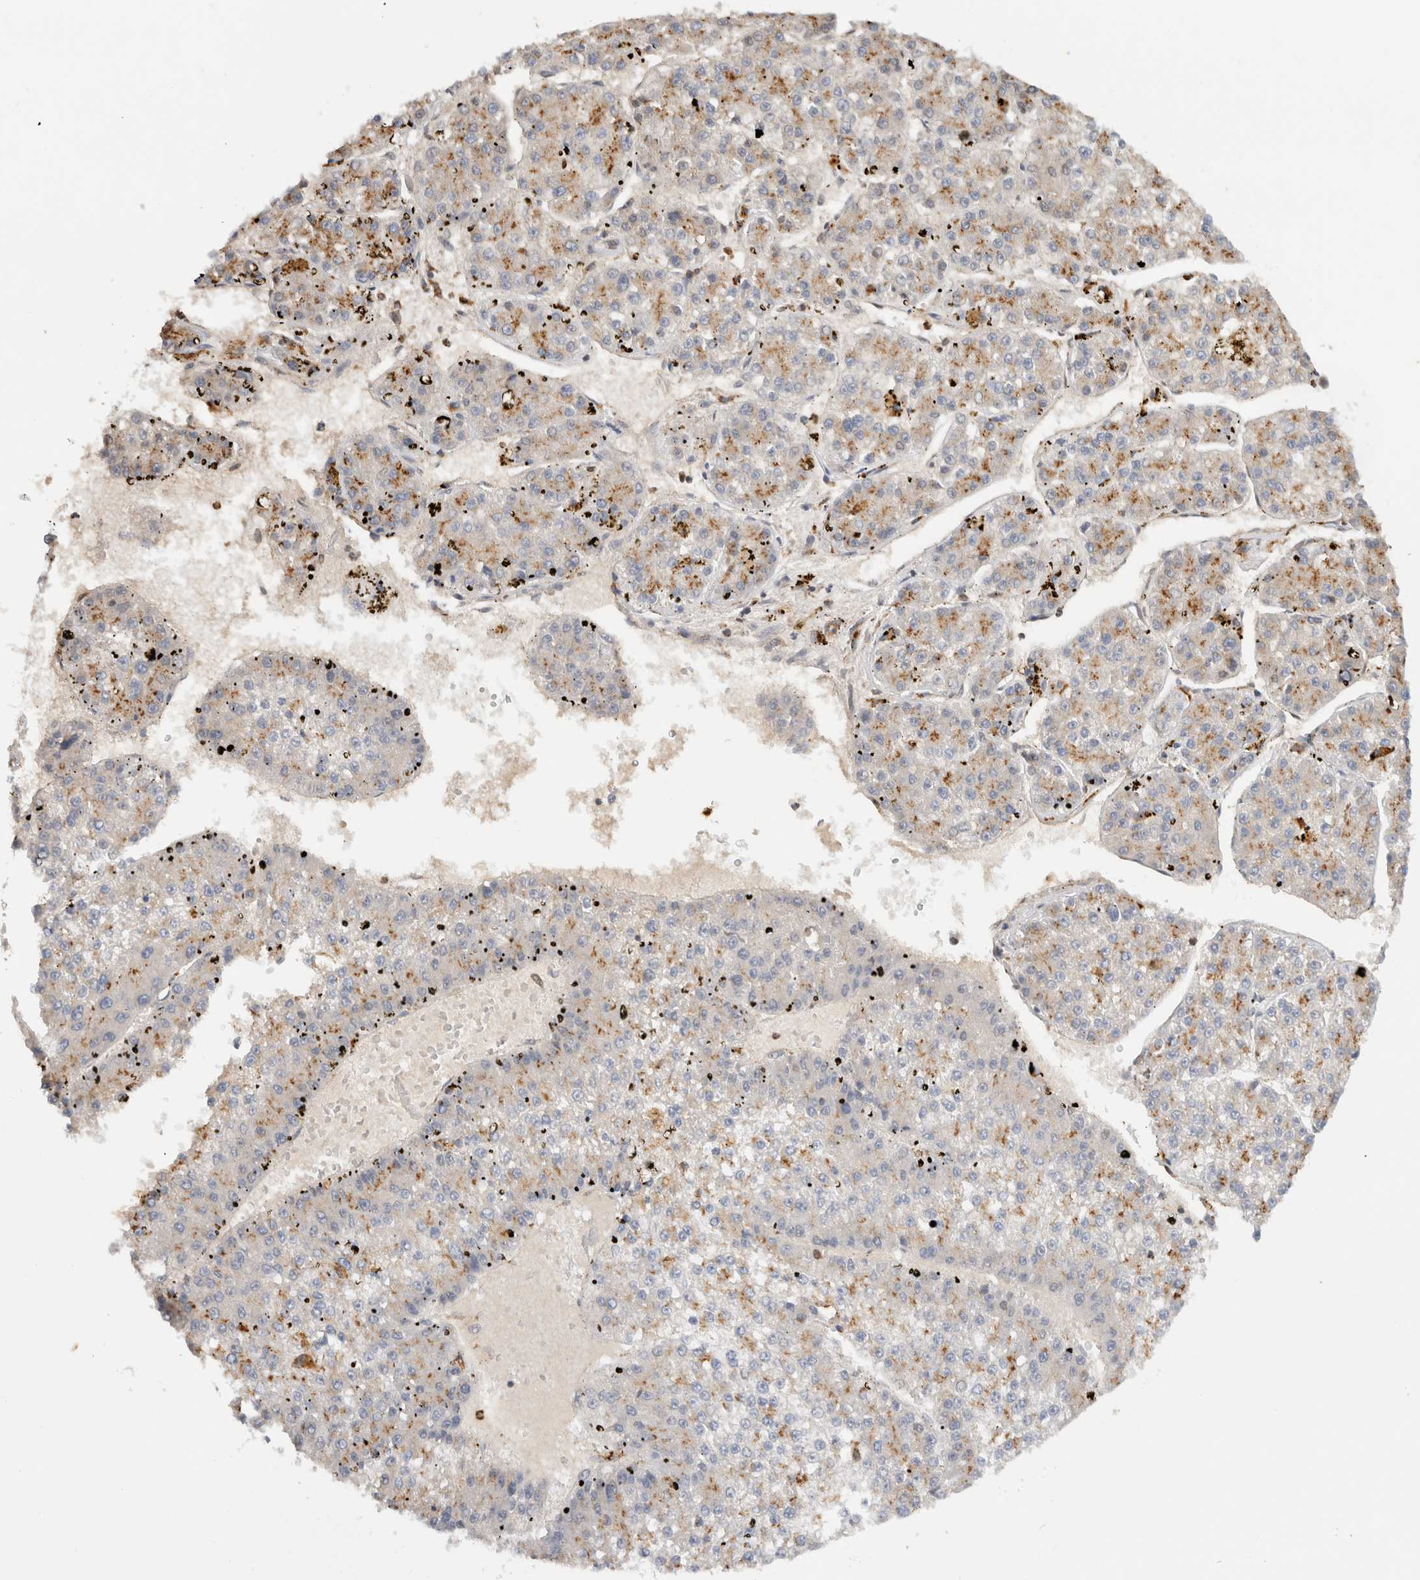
{"staining": {"intensity": "moderate", "quantity": ">75%", "location": "cytoplasmic/membranous"}, "tissue": "liver cancer", "cell_type": "Tumor cells", "image_type": "cancer", "snomed": [{"axis": "morphology", "description": "Carcinoma, Hepatocellular, NOS"}, {"axis": "topography", "description": "Liver"}], "caption": "IHC image of neoplastic tissue: liver cancer (hepatocellular carcinoma) stained using immunohistochemistry demonstrates medium levels of moderate protein expression localized specifically in the cytoplasmic/membranous of tumor cells, appearing as a cytoplasmic/membranous brown color.", "gene": "GNS", "patient": {"sex": "female", "age": 73}}